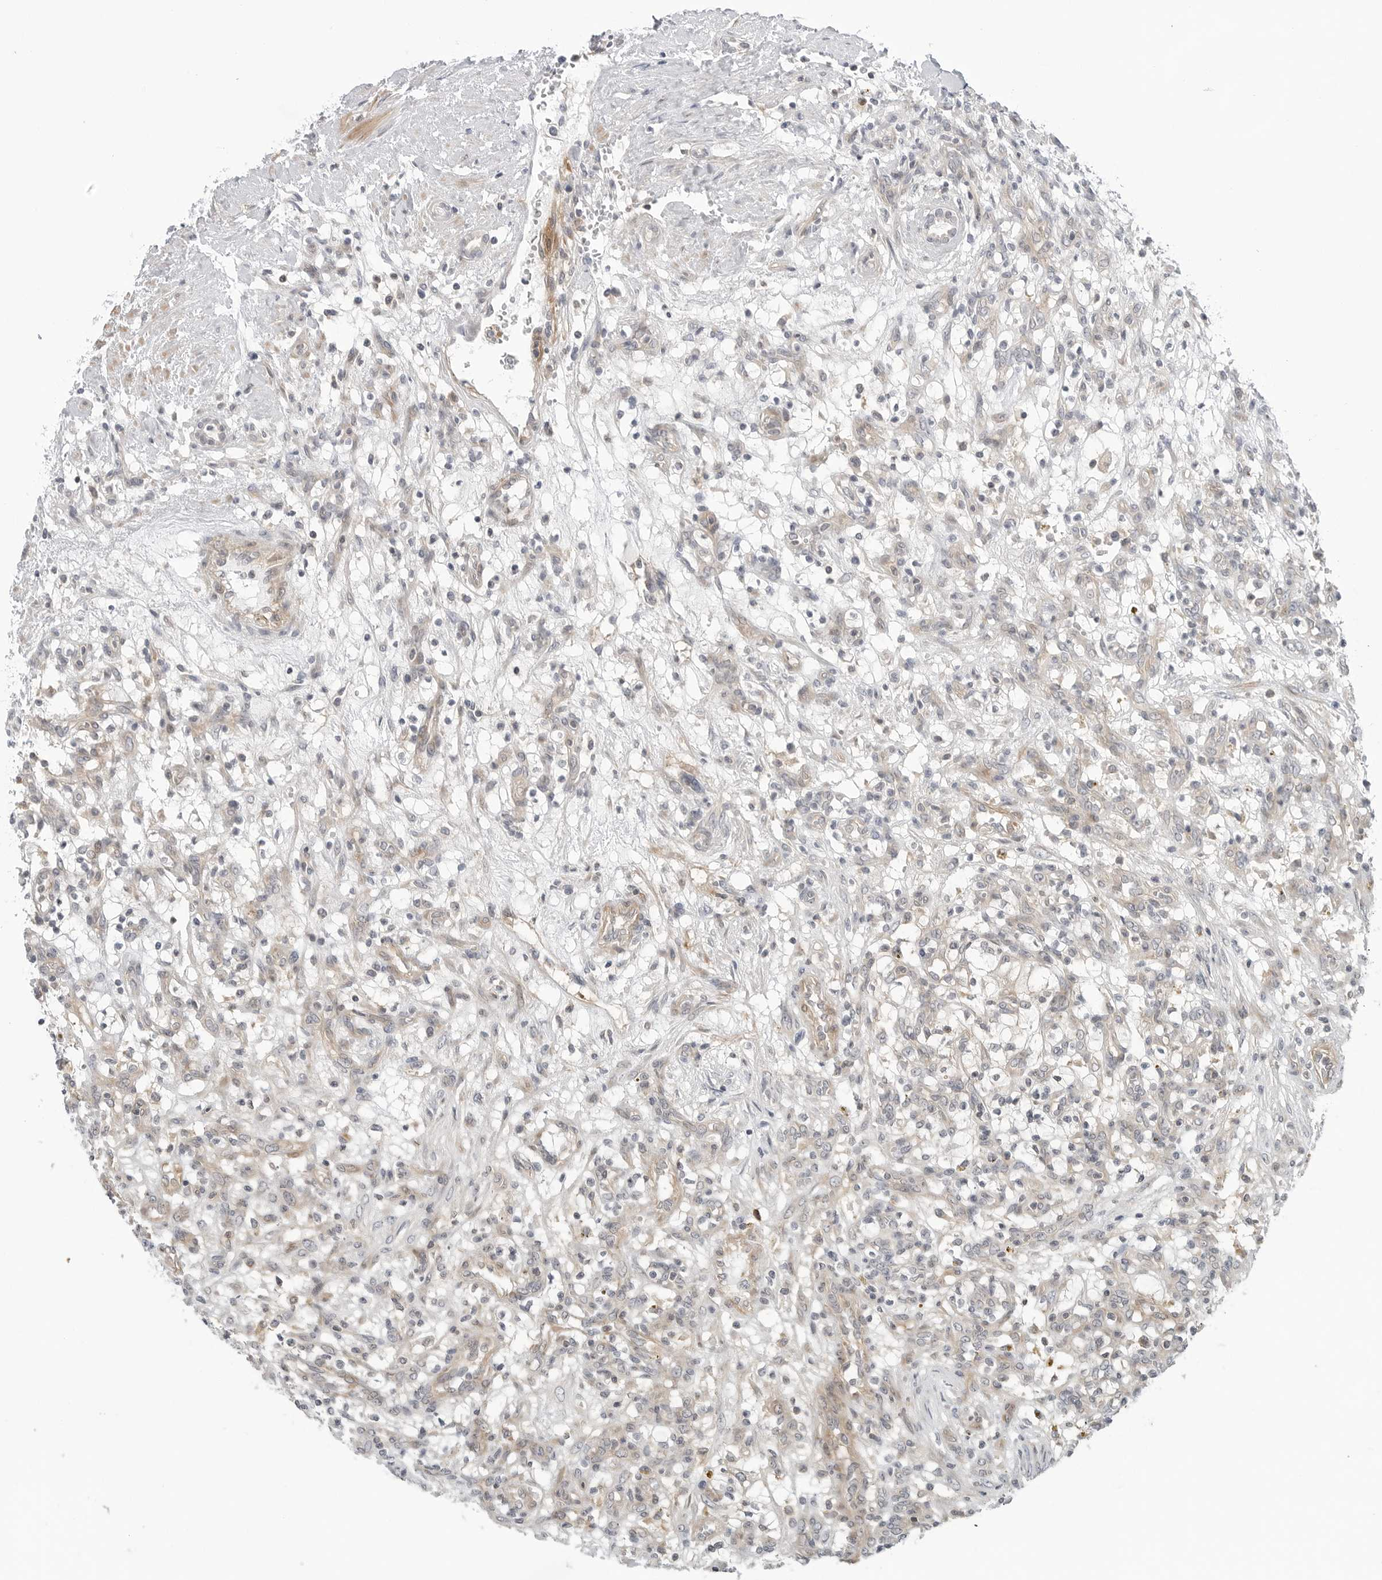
{"staining": {"intensity": "negative", "quantity": "none", "location": "none"}, "tissue": "renal cancer", "cell_type": "Tumor cells", "image_type": "cancer", "snomed": [{"axis": "morphology", "description": "Adenocarcinoma, NOS"}, {"axis": "topography", "description": "Kidney"}], "caption": "Tumor cells show no significant expression in renal cancer.", "gene": "STXBP3", "patient": {"sex": "female", "age": 57}}